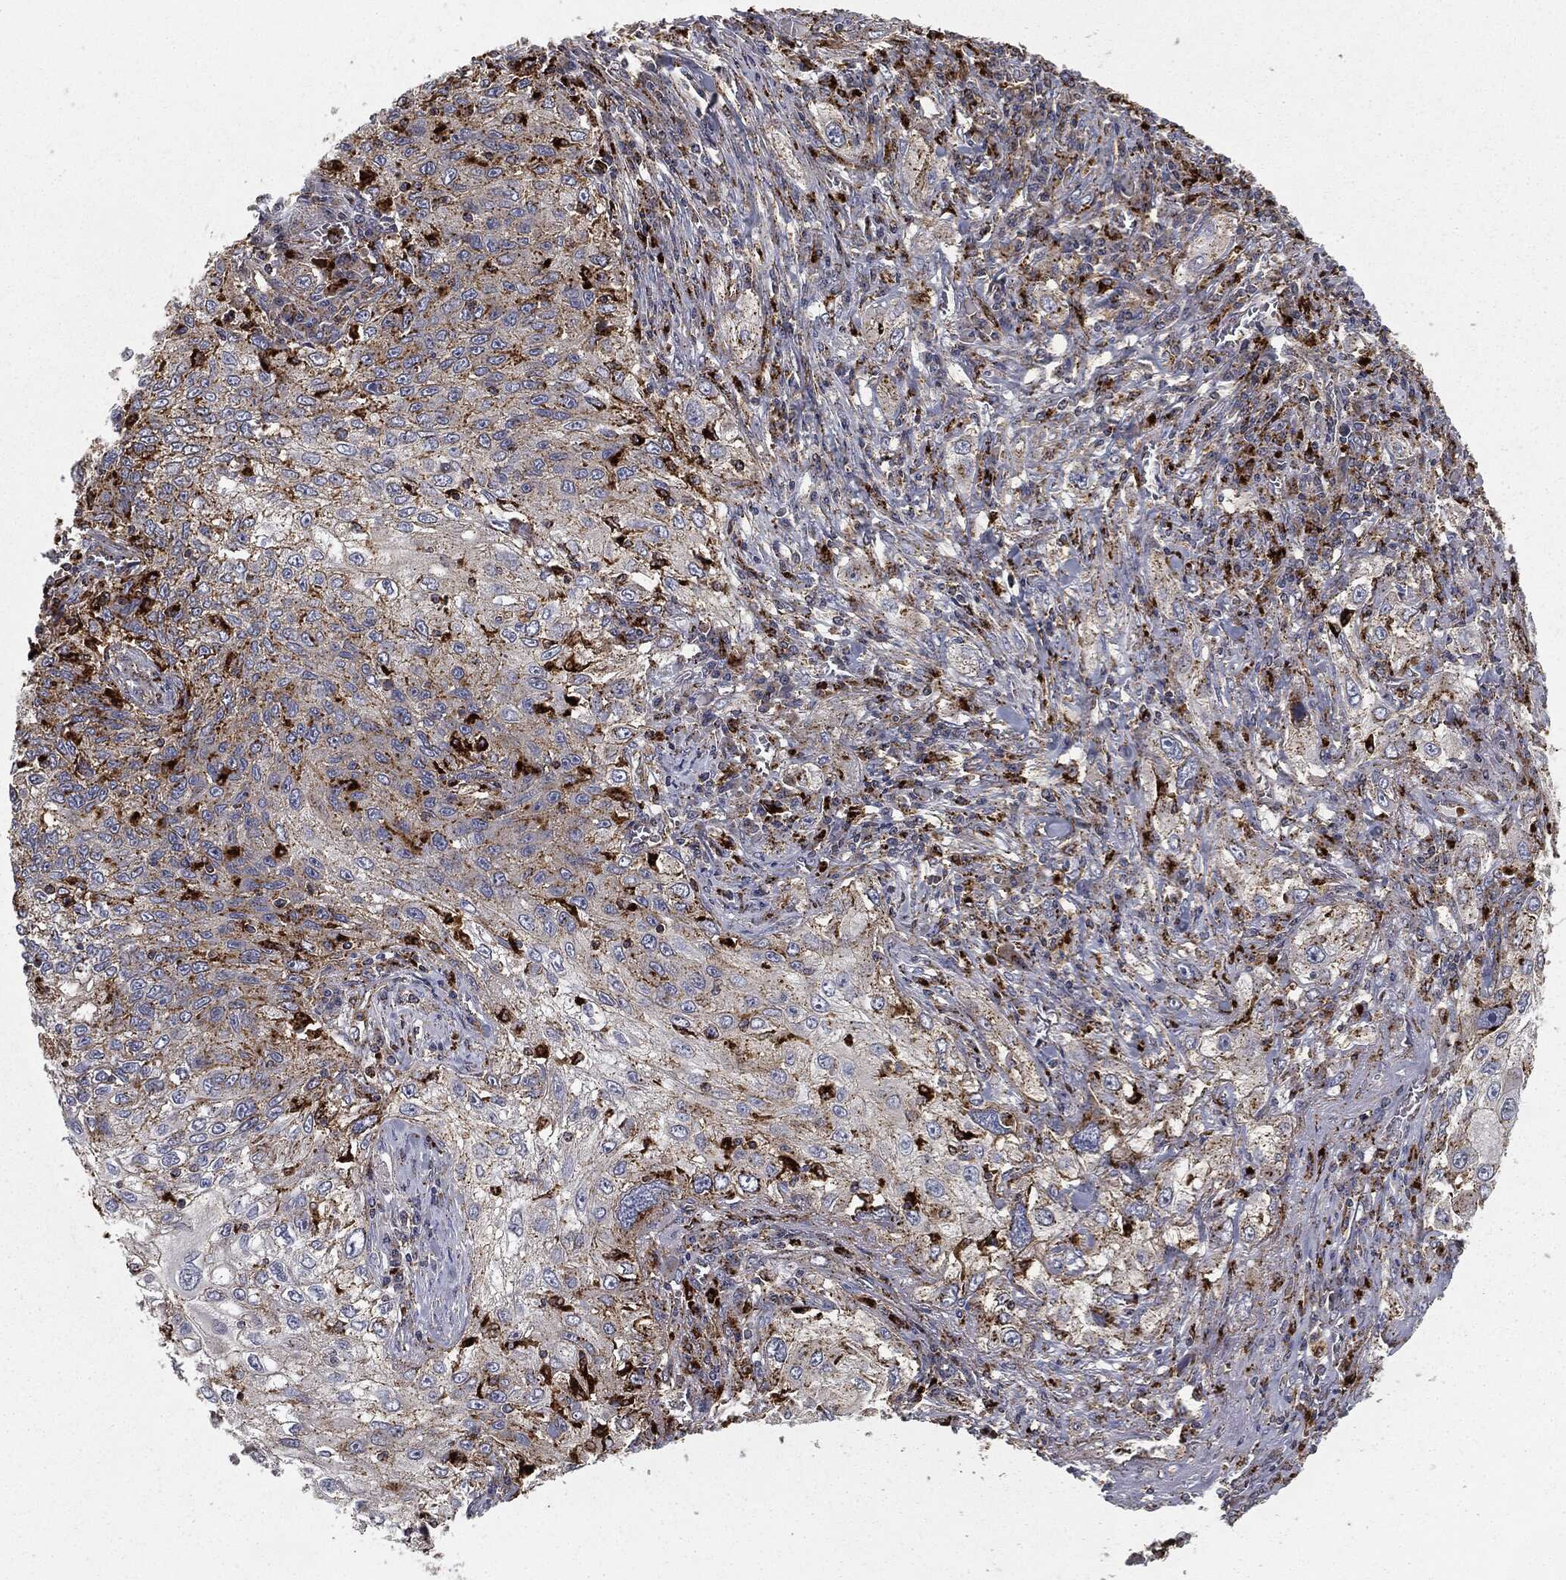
{"staining": {"intensity": "strong", "quantity": "<25%", "location": "cytoplasmic/membranous"}, "tissue": "lung cancer", "cell_type": "Tumor cells", "image_type": "cancer", "snomed": [{"axis": "morphology", "description": "Squamous cell carcinoma, NOS"}, {"axis": "topography", "description": "Lung"}], "caption": "The micrograph reveals immunohistochemical staining of lung cancer. There is strong cytoplasmic/membranous staining is appreciated in about <25% of tumor cells.", "gene": "CTSA", "patient": {"sex": "female", "age": 69}}